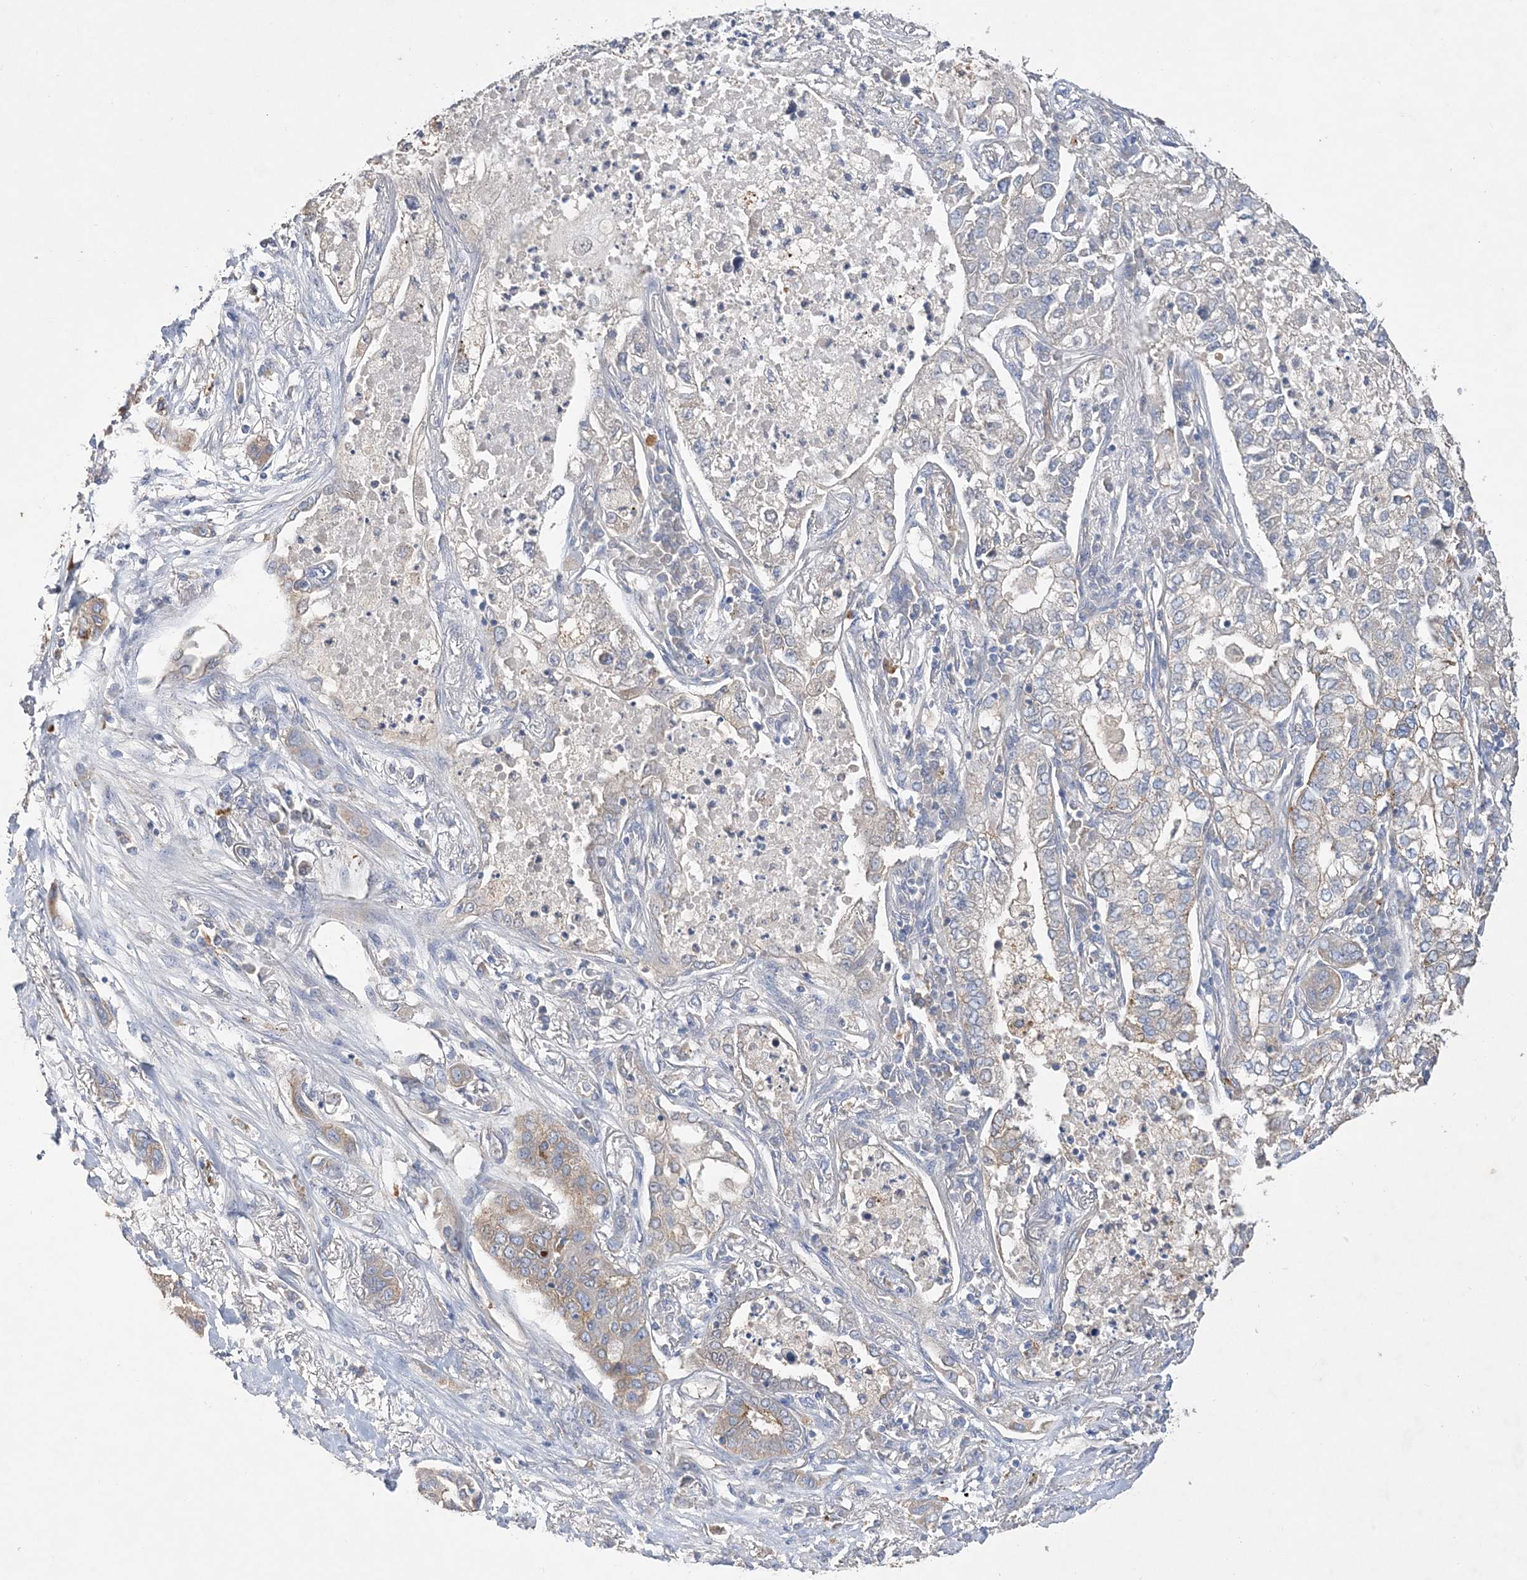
{"staining": {"intensity": "moderate", "quantity": "<25%", "location": "cytoplasmic/membranous"}, "tissue": "lung cancer", "cell_type": "Tumor cells", "image_type": "cancer", "snomed": [{"axis": "morphology", "description": "Adenocarcinoma, NOS"}, {"axis": "topography", "description": "Lung"}], "caption": "Moderate cytoplasmic/membranous expression for a protein is seen in approximately <25% of tumor cells of adenocarcinoma (lung) using immunohistochemistry (IHC).", "gene": "ADCK2", "patient": {"sex": "male", "age": 49}}